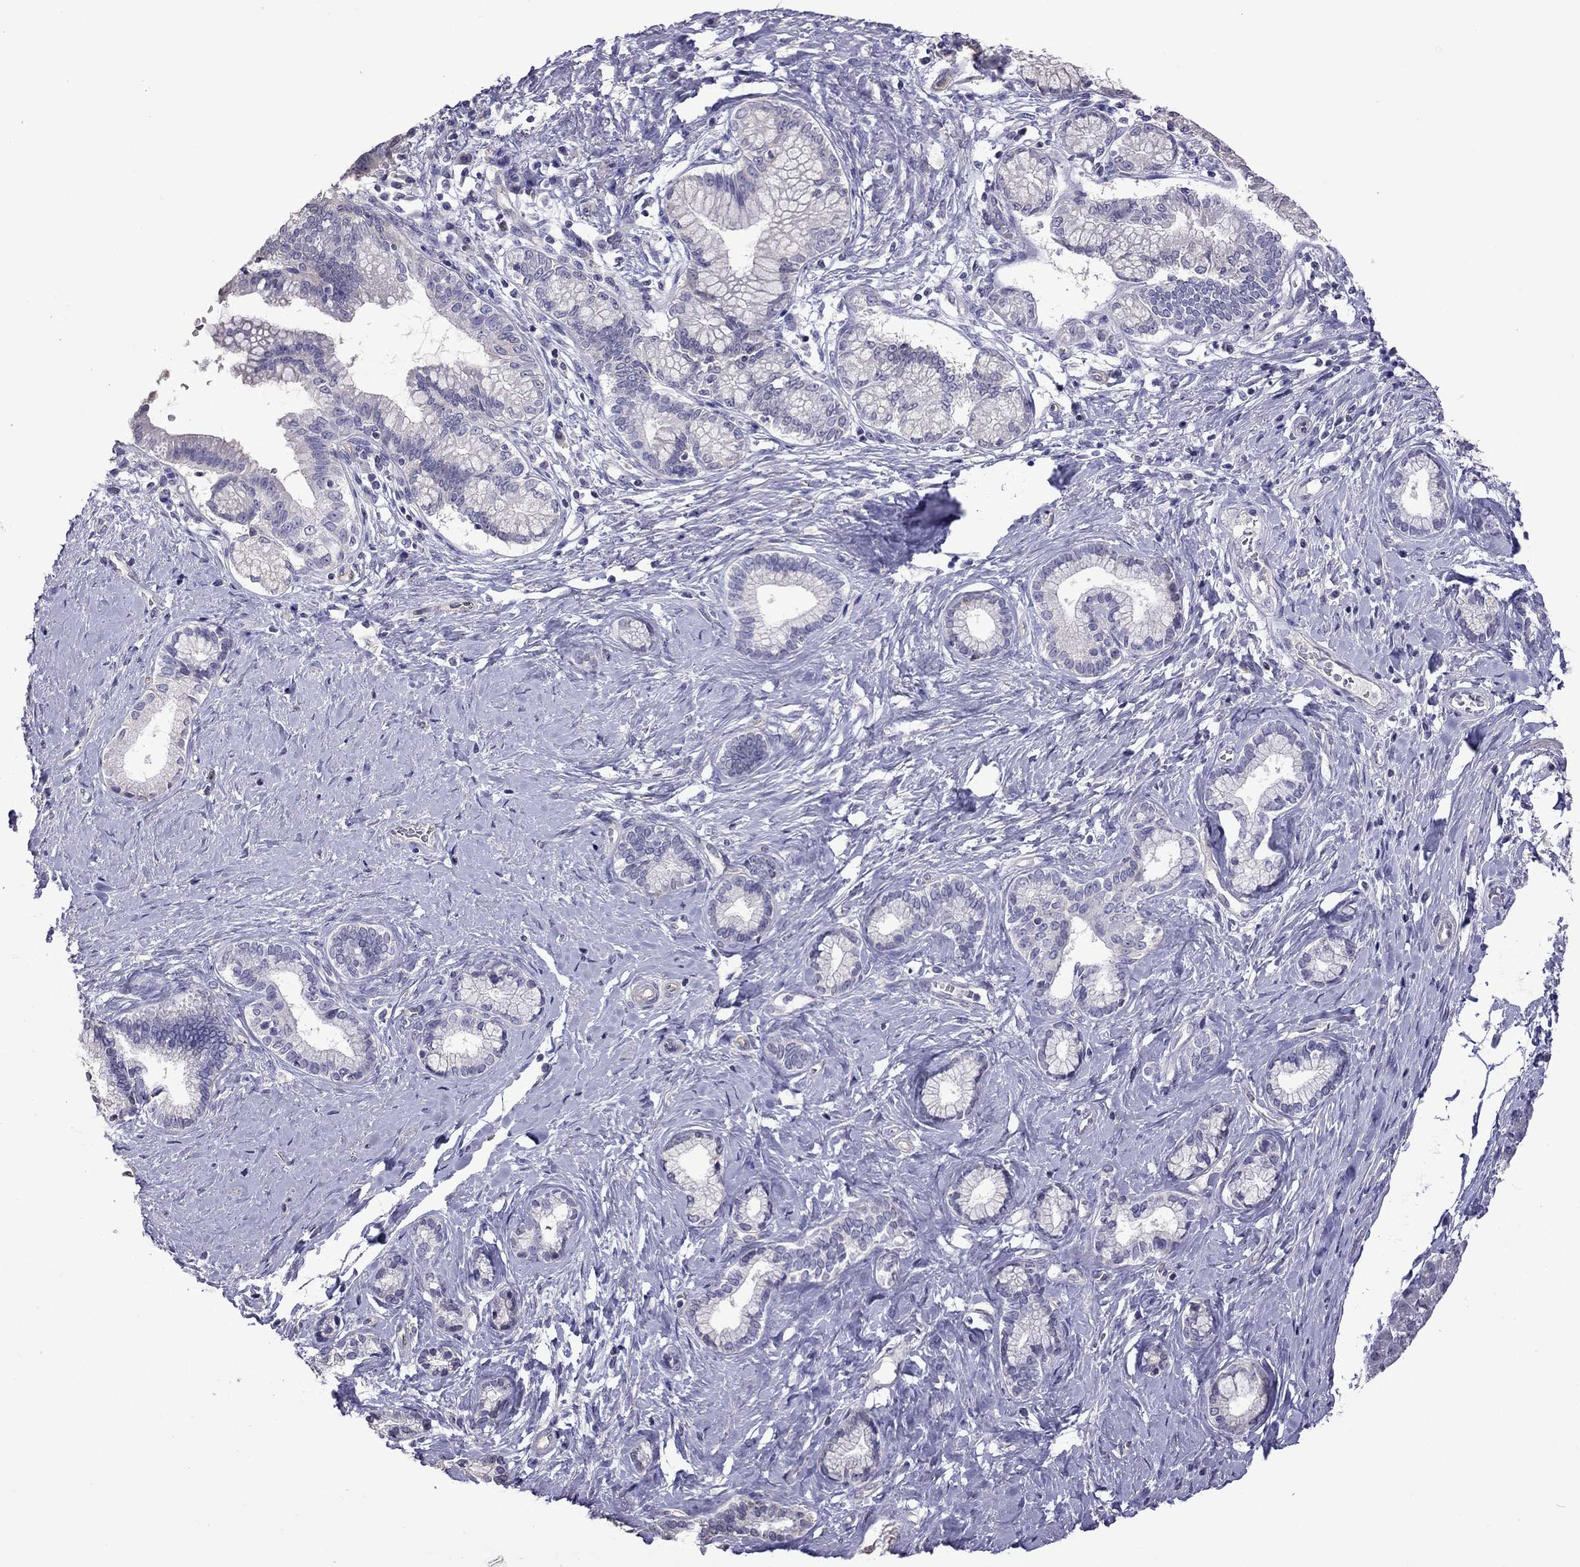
{"staining": {"intensity": "negative", "quantity": "none", "location": "none"}, "tissue": "pancreatic cancer", "cell_type": "Tumor cells", "image_type": "cancer", "snomed": [{"axis": "morphology", "description": "Adenocarcinoma, NOS"}, {"axis": "topography", "description": "Pancreas"}], "caption": "This image is of pancreatic adenocarcinoma stained with immunohistochemistry (IHC) to label a protein in brown with the nuclei are counter-stained blue. There is no positivity in tumor cells.", "gene": "FEZ1", "patient": {"sex": "female", "age": 73}}